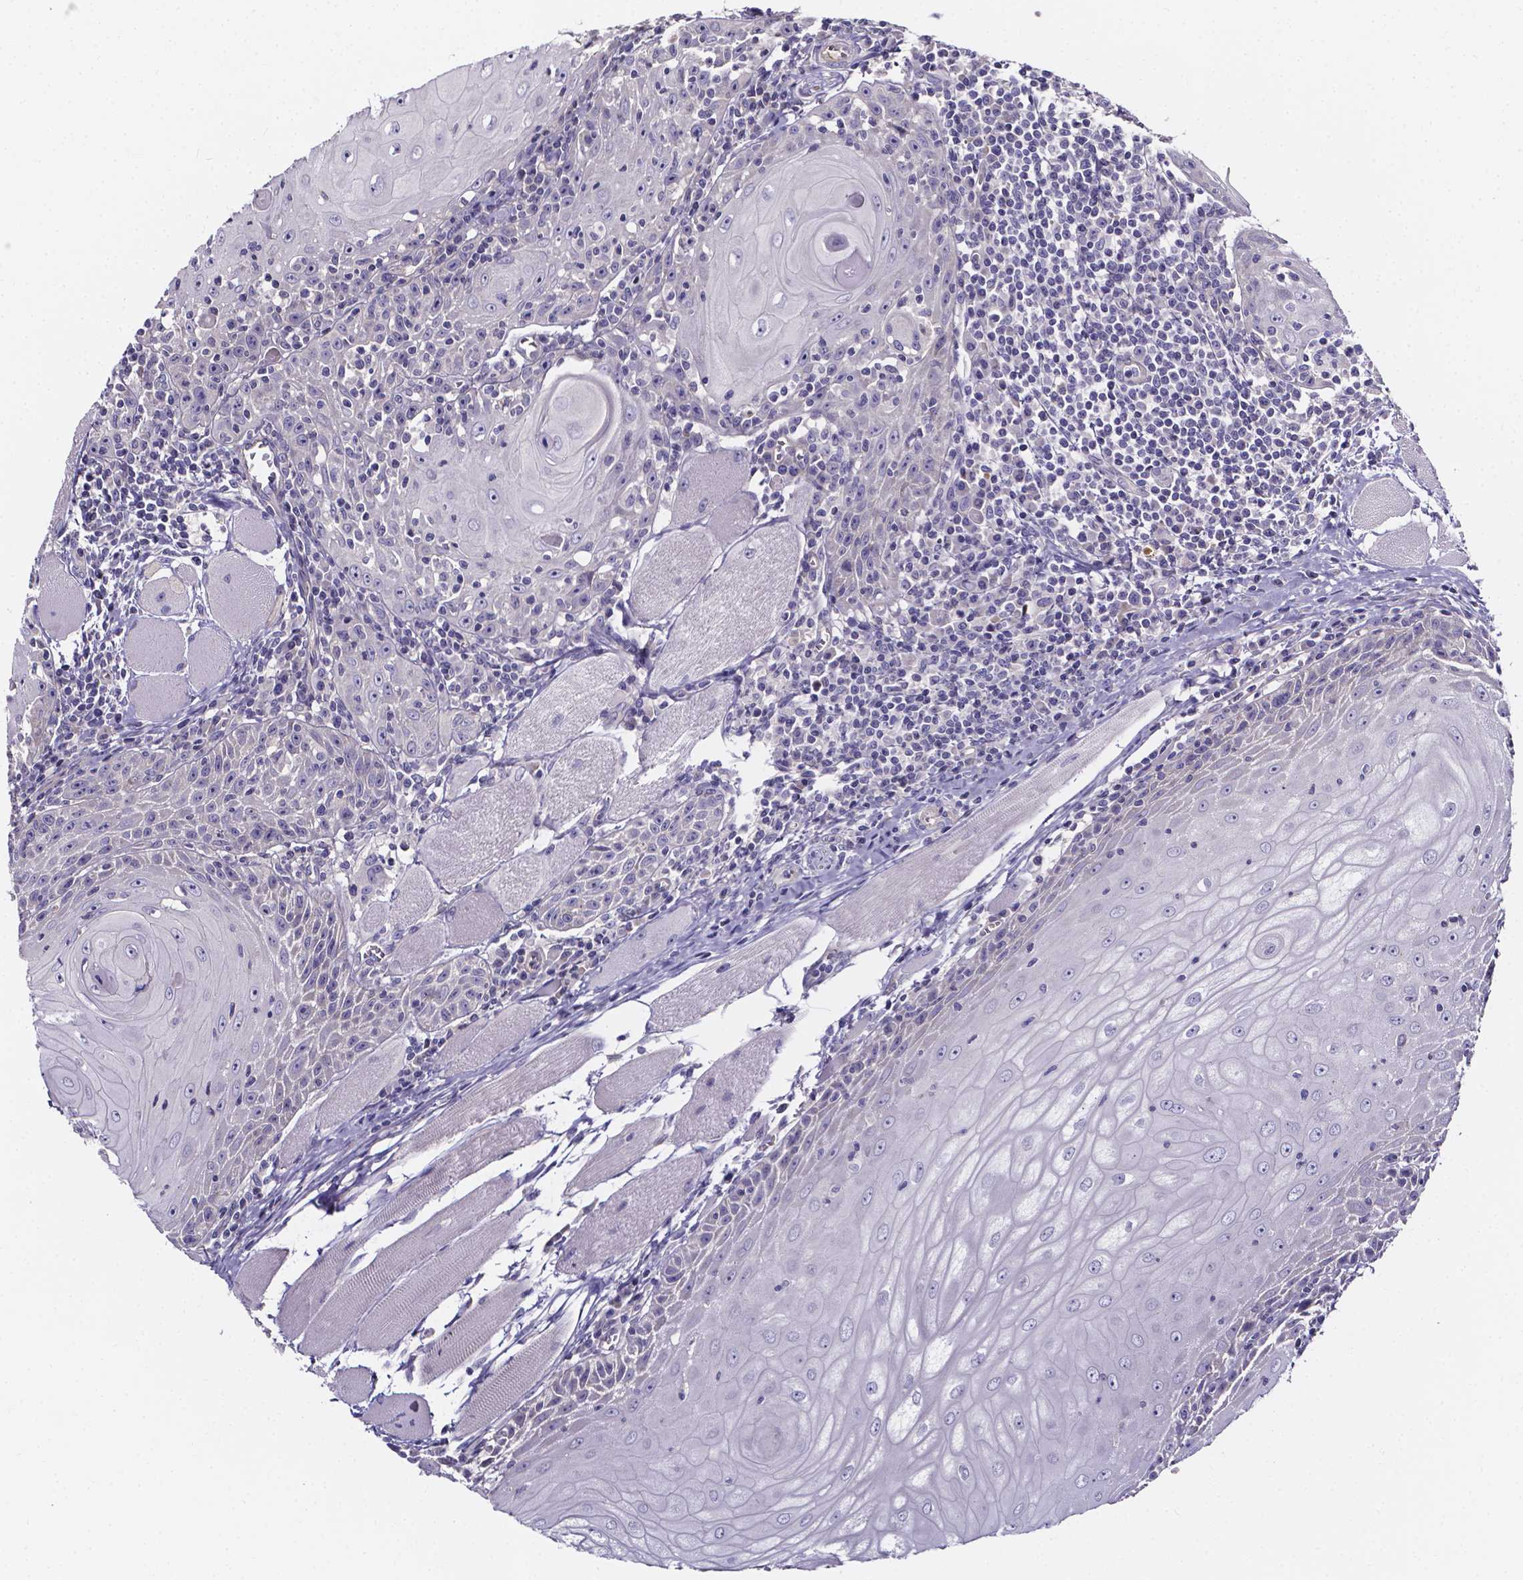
{"staining": {"intensity": "negative", "quantity": "none", "location": "none"}, "tissue": "head and neck cancer", "cell_type": "Tumor cells", "image_type": "cancer", "snomed": [{"axis": "morphology", "description": "Normal tissue, NOS"}, {"axis": "morphology", "description": "Squamous cell carcinoma, NOS"}, {"axis": "topography", "description": "Oral tissue"}, {"axis": "topography", "description": "Head-Neck"}], "caption": "Immunohistochemistry of human head and neck cancer displays no staining in tumor cells.", "gene": "CACNG8", "patient": {"sex": "male", "age": 52}}